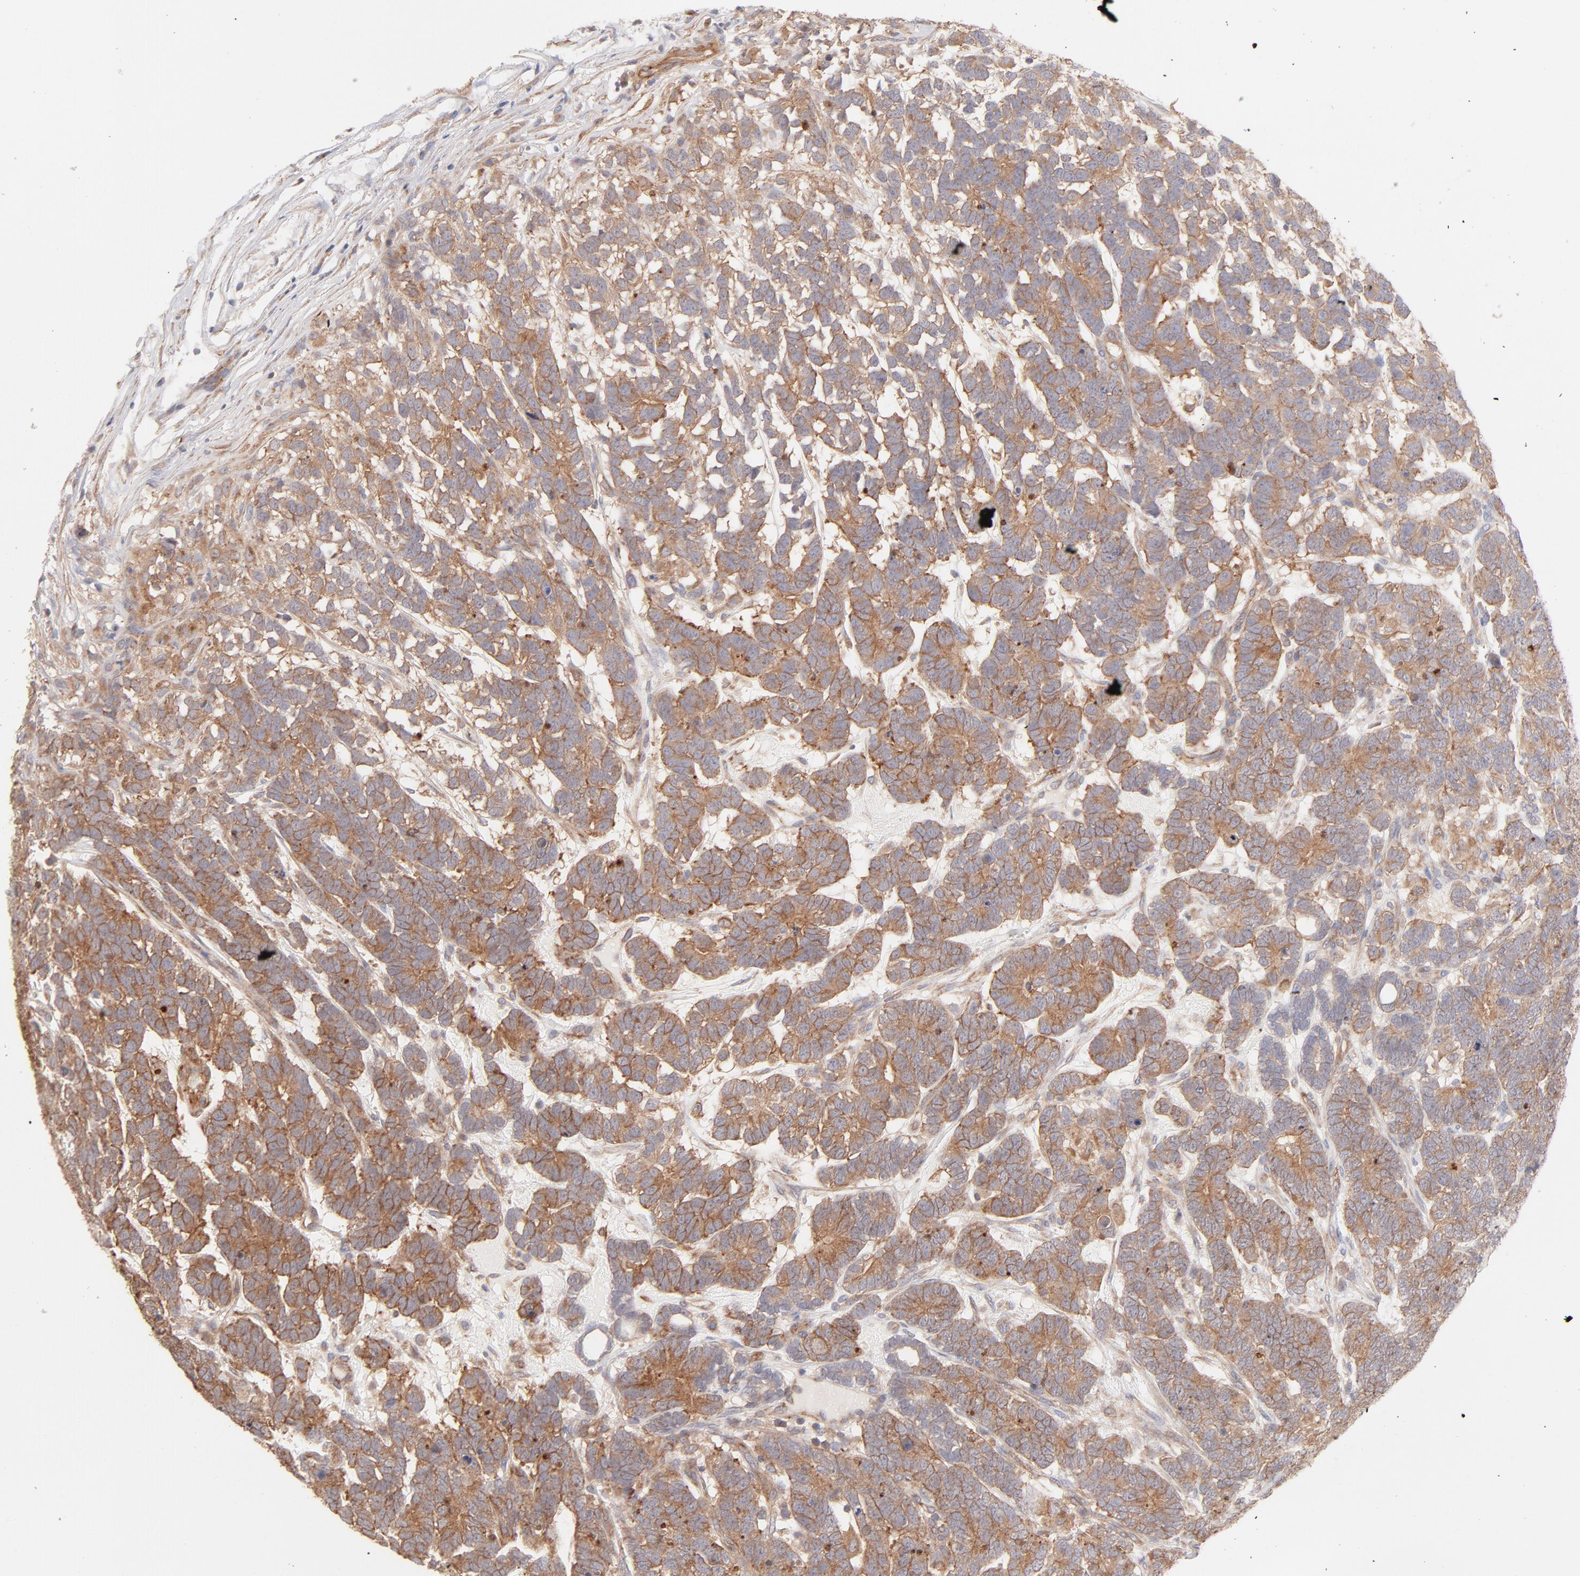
{"staining": {"intensity": "strong", "quantity": ">75%", "location": "cytoplasmic/membranous"}, "tissue": "testis cancer", "cell_type": "Tumor cells", "image_type": "cancer", "snomed": [{"axis": "morphology", "description": "Carcinoma, Embryonal, NOS"}, {"axis": "topography", "description": "Testis"}], "caption": "Testis embryonal carcinoma stained with IHC demonstrates strong cytoplasmic/membranous staining in about >75% of tumor cells.", "gene": "LDLRAP1", "patient": {"sex": "male", "age": 26}}